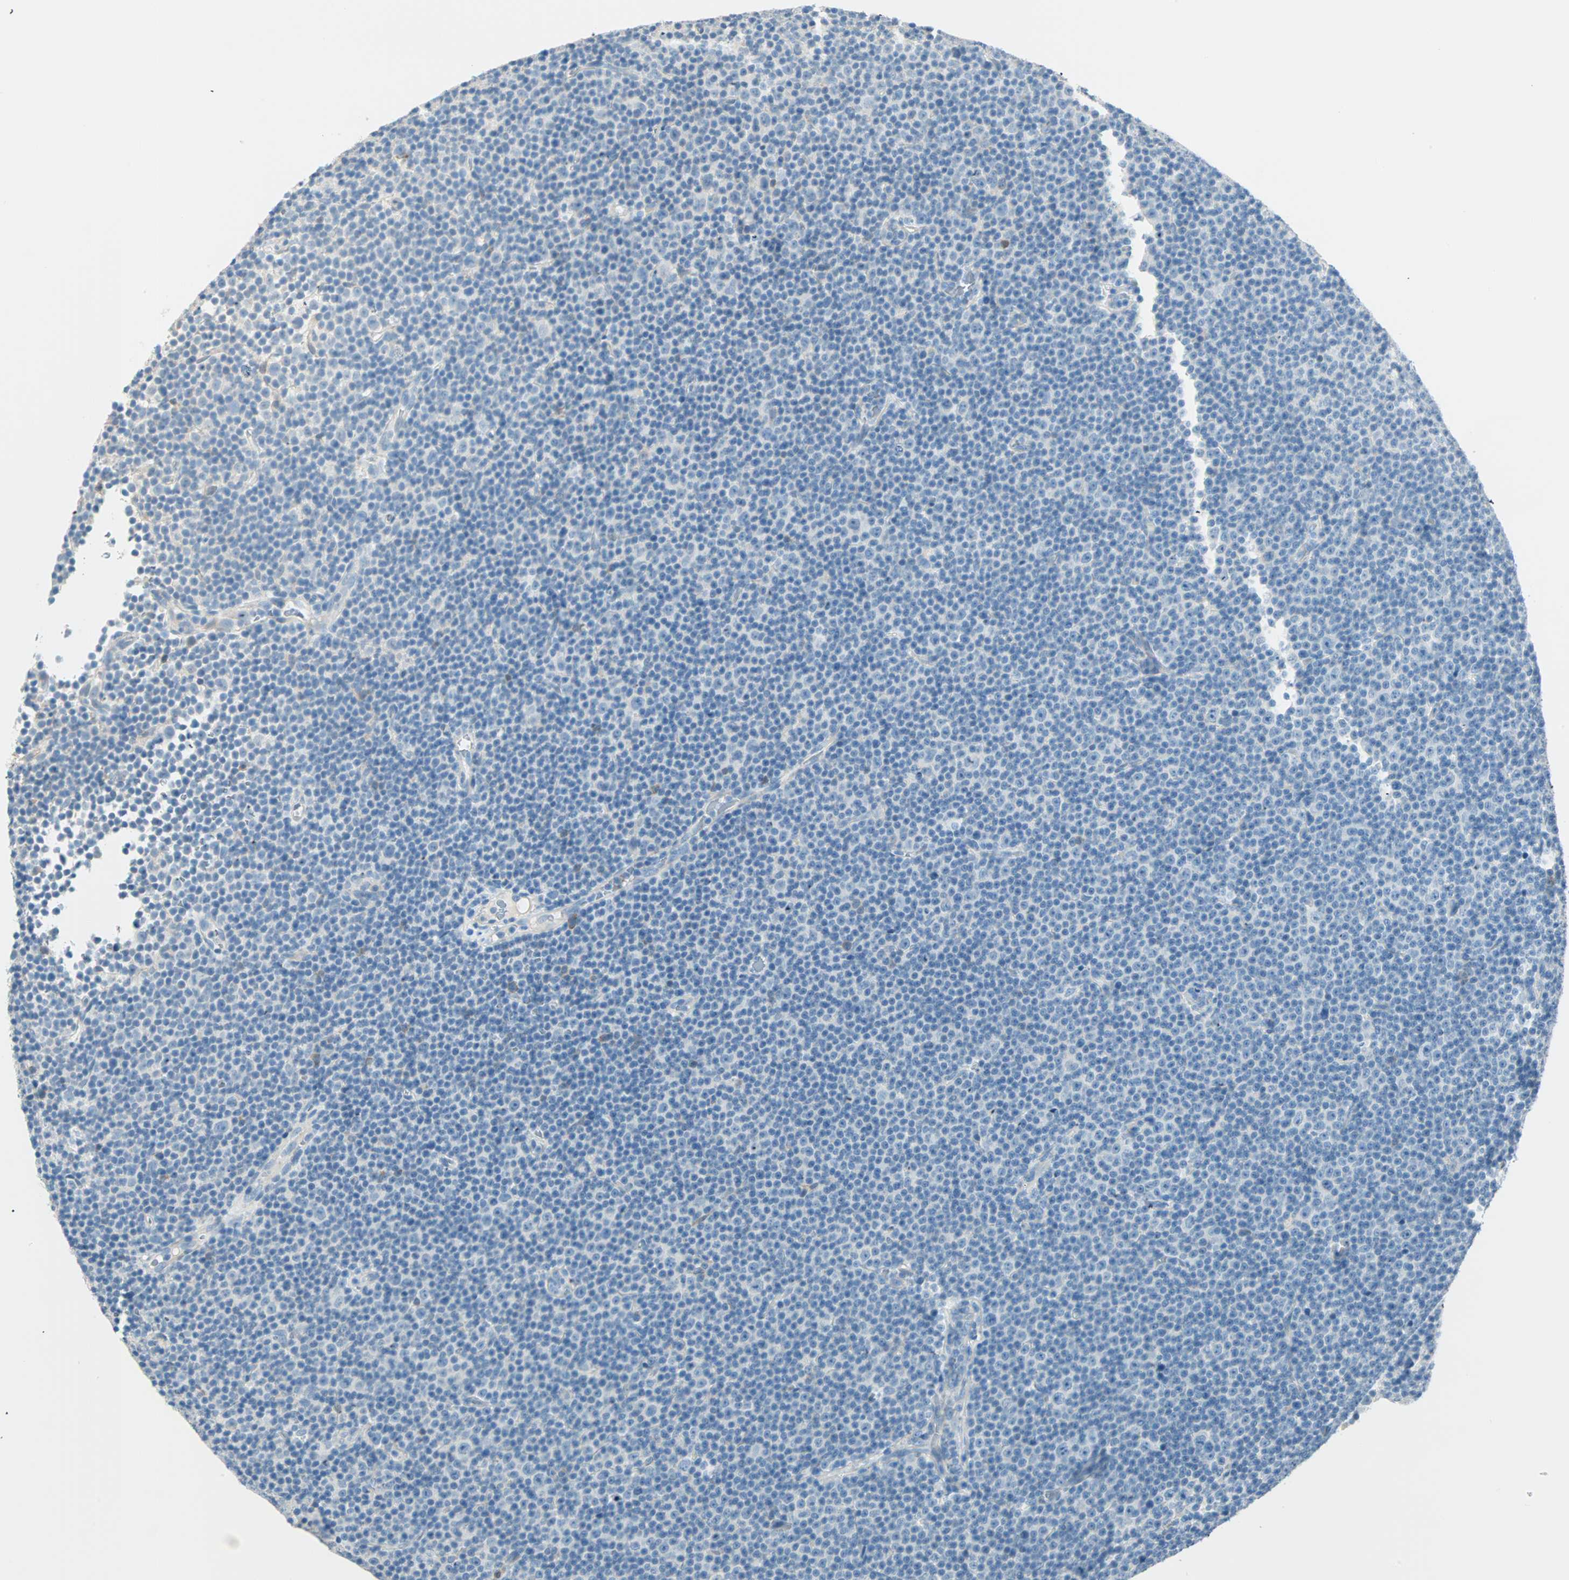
{"staining": {"intensity": "negative", "quantity": "none", "location": "none"}, "tissue": "lymphoma", "cell_type": "Tumor cells", "image_type": "cancer", "snomed": [{"axis": "morphology", "description": "Malignant lymphoma, non-Hodgkin's type, Low grade"}, {"axis": "topography", "description": "Lymph node"}], "caption": "High power microscopy photomicrograph of an immunohistochemistry (IHC) micrograph of lymphoma, revealing no significant expression in tumor cells.", "gene": "ATF6", "patient": {"sex": "female", "age": 67}}